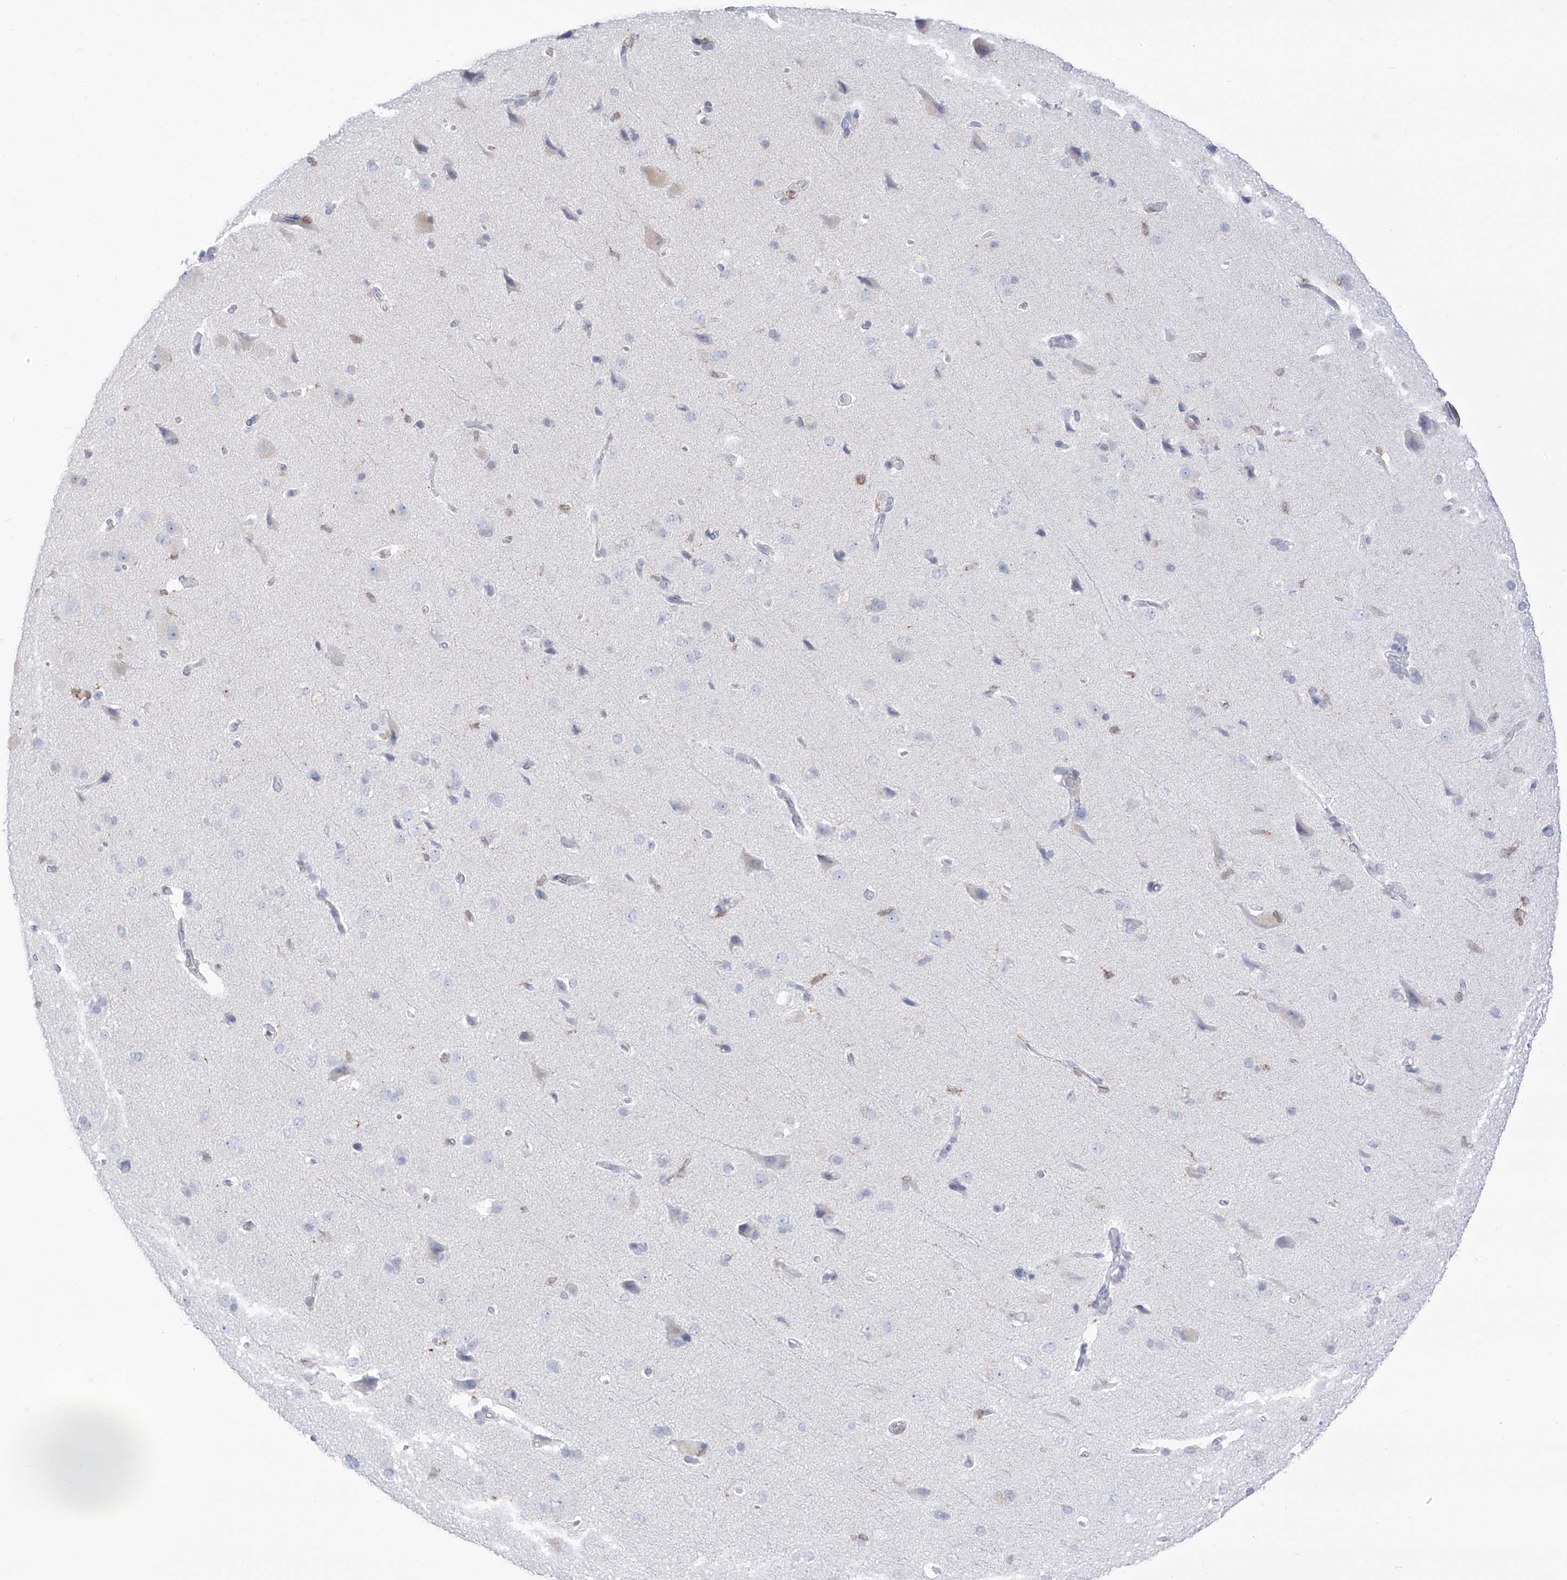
{"staining": {"intensity": "negative", "quantity": "none", "location": "none"}, "tissue": "cerebral cortex", "cell_type": "Endothelial cells", "image_type": "normal", "snomed": [{"axis": "morphology", "description": "Normal tissue, NOS"}, {"axis": "topography", "description": "Cerebral cortex"}], "caption": "Immunohistochemistry photomicrograph of unremarkable human cerebral cortex stained for a protein (brown), which demonstrates no positivity in endothelial cells.", "gene": "TBXAS1", "patient": {"sex": "male", "age": 62}}